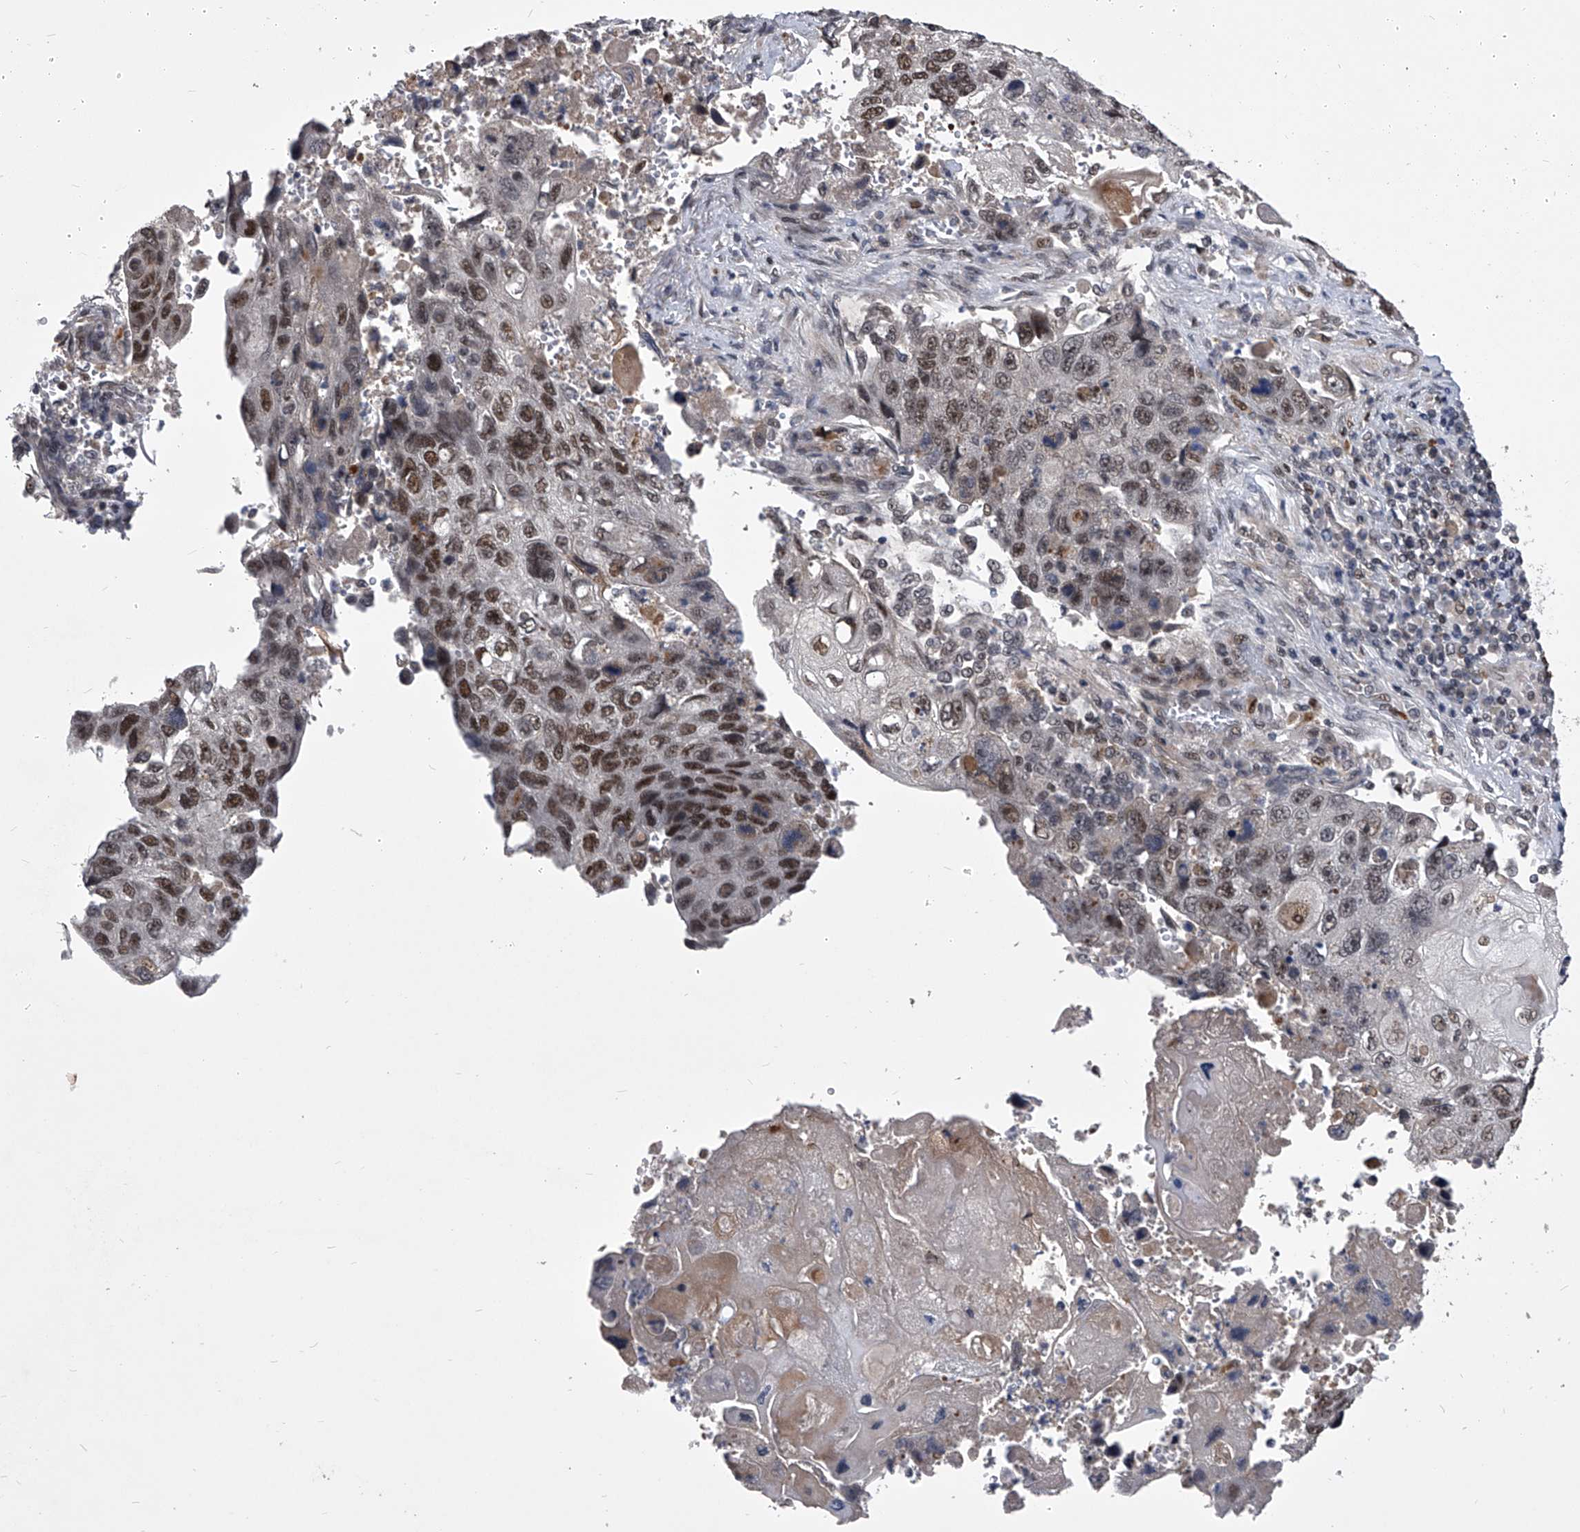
{"staining": {"intensity": "moderate", "quantity": ">75%", "location": "nuclear"}, "tissue": "lung cancer", "cell_type": "Tumor cells", "image_type": "cancer", "snomed": [{"axis": "morphology", "description": "Squamous cell carcinoma, NOS"}, {"axis": "topography", "description": "Lung"}], "caption": "Brown immunohistochemical staining in human lung cancer (squamous cell carcinoma) reveals moderate nuclear expression in approximately >75% of tumor cells. (DAB (3,3'-diaminobenzidine) IHC, brown staining for protein, blue staining for nuclei).", "gene": "CMTR1", "patient": {"sex": "male", "age": 61}}